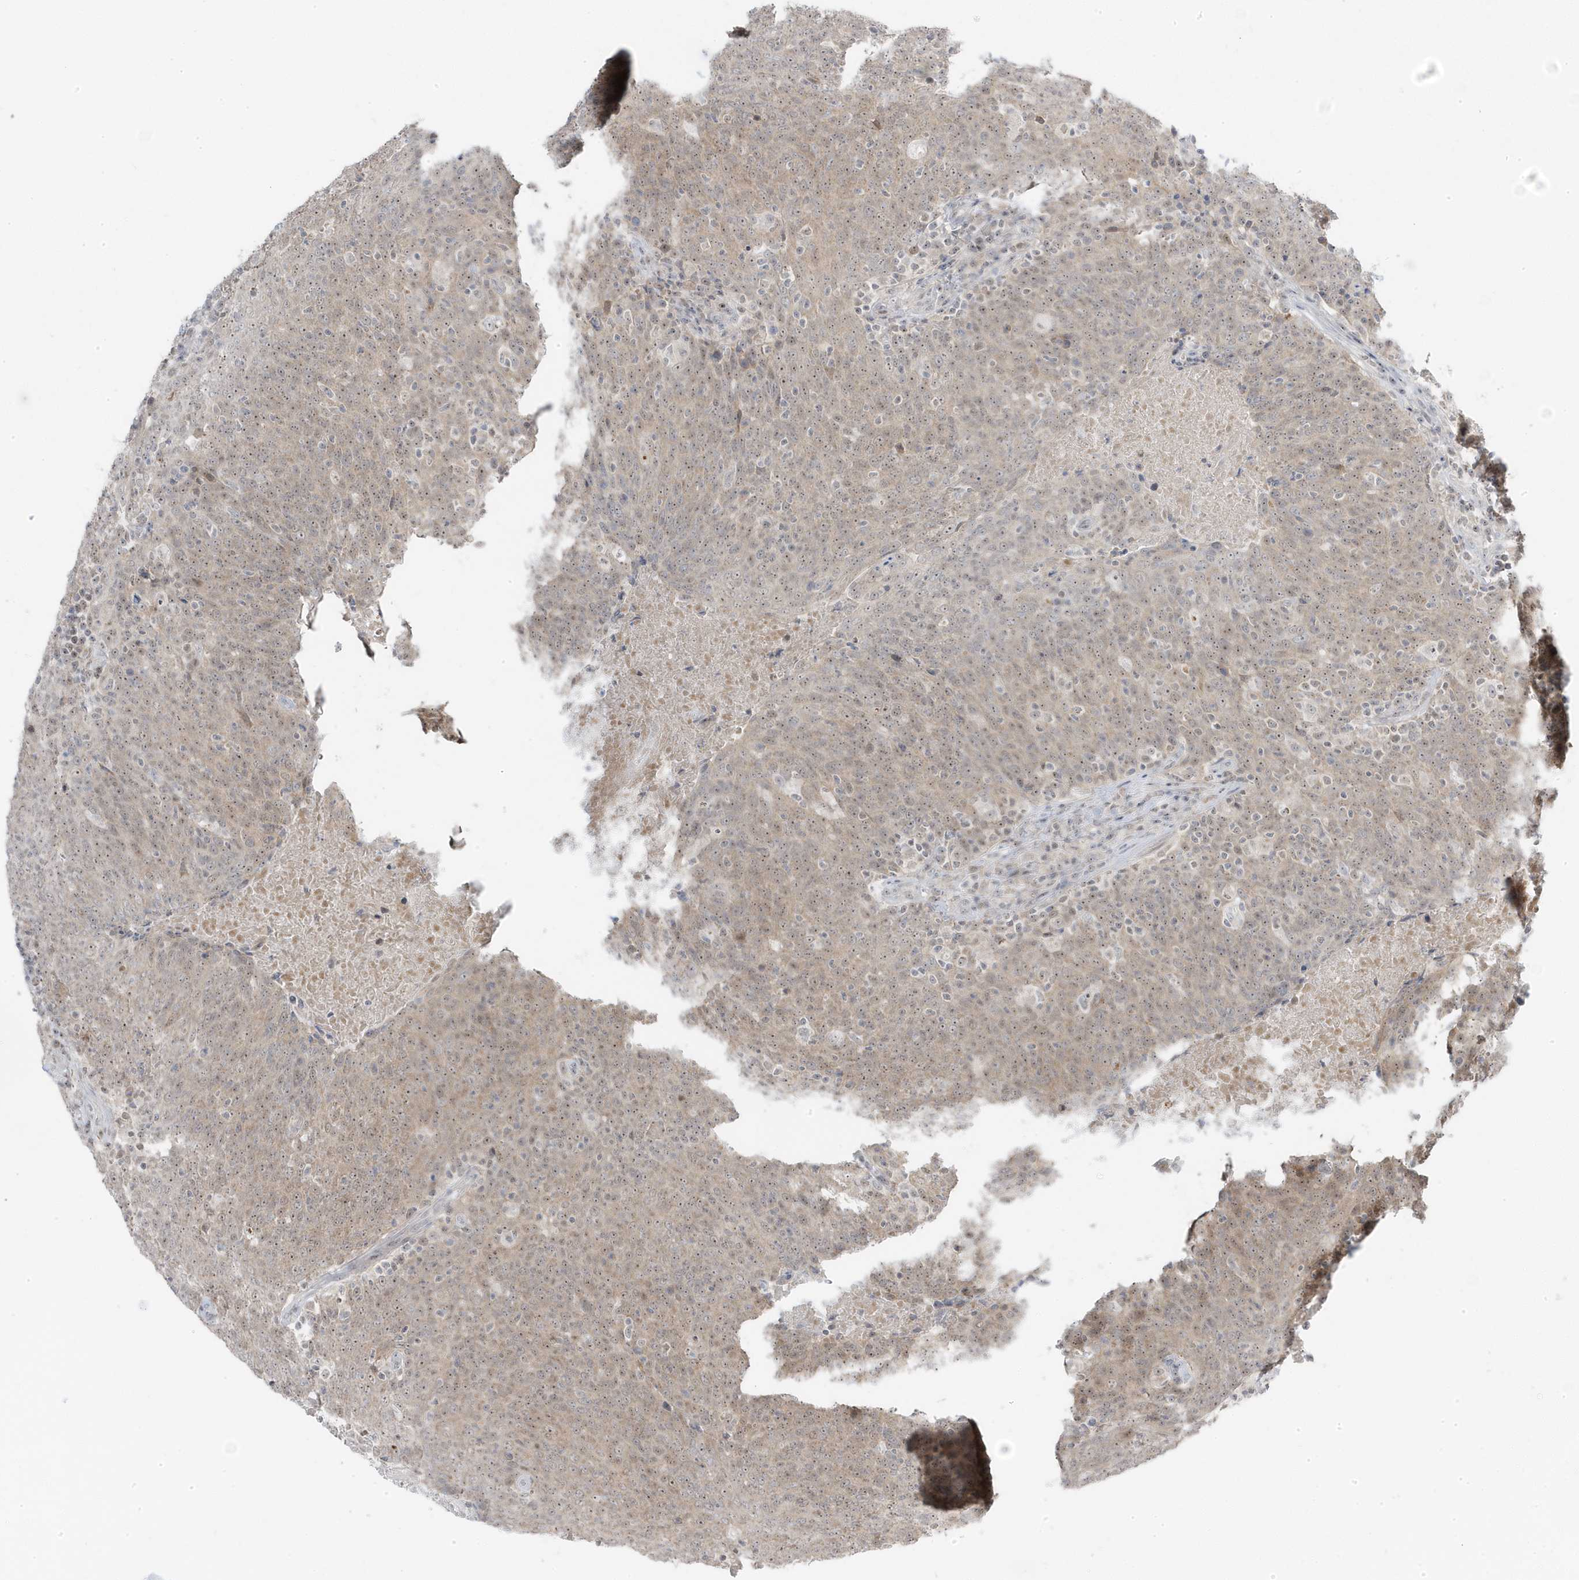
{"staining": {"intensity": "moderate", "quantity": ">75%", "location": "cytoplasmic/membranous,nuclear"}, "tissue": "head and neck cancer", "cell_type": "Tumor cells", "image_type": "cancer", "snomed": [{"axis": "morphology", "description": "Squamous cell carcinoma, NOS"}, {"axis": "morphology", "description": "Squamous cell carcinoma, metastatic, NOS"}, {"axis": "topography", "description": "Lymph node"}, {"axis": "topography", "description": "Head-Neck"}], "caption": "Immunohistochemical staining of human head and neck metastatic squamous cell carcinoma shows medium levels of moderate cytoplasmic/membranous and nuclear staining in approximately >75% of tumor cells.", "gene": "TSEN15", "patient": {"sex": "male", "age": 62}}